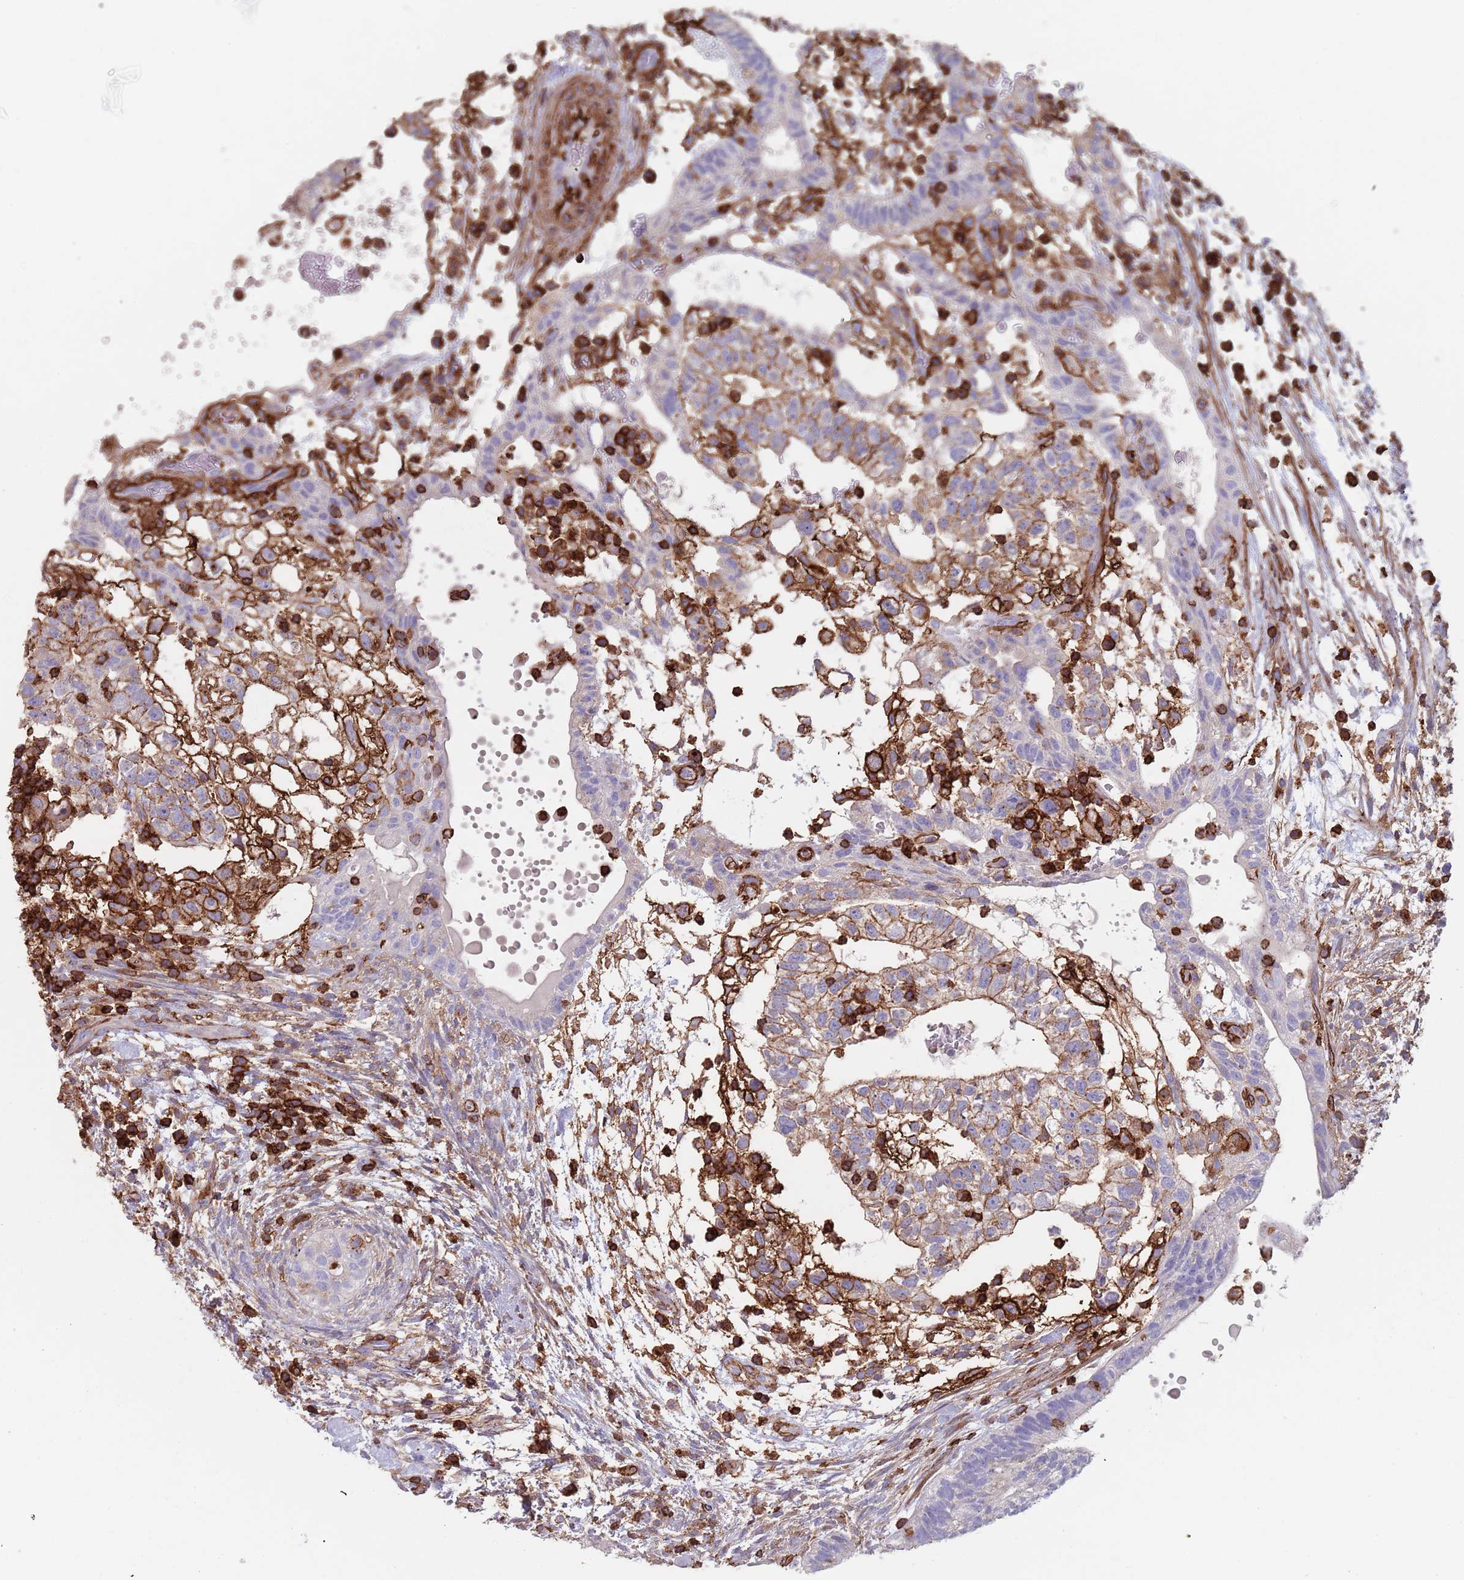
{"staining": {"intensity": "moderate", "quantity": "25%-75%", "location": "cytoplasmic/membranous"}, "tissue": "testis cancer", "cell_type": "Tumor cells", "image_type": "cancer", "snomed": [{"axis": "morphology", "description": "Normal tissue, NOS"}, {"axis": "morphology", "description": "Carcinoma, Embryonal, NOS"}, {"axis": "topography", "description": "Testis"}], "caption": "A medium amount of moderate cytoplasmic/membranous positivity is identified in approximately 25%-75% of tumor cells in embryonal carcinoma (testis) tissue.", "gene": "RNF144A", "patient": {"sex": "male", "age": 32}}